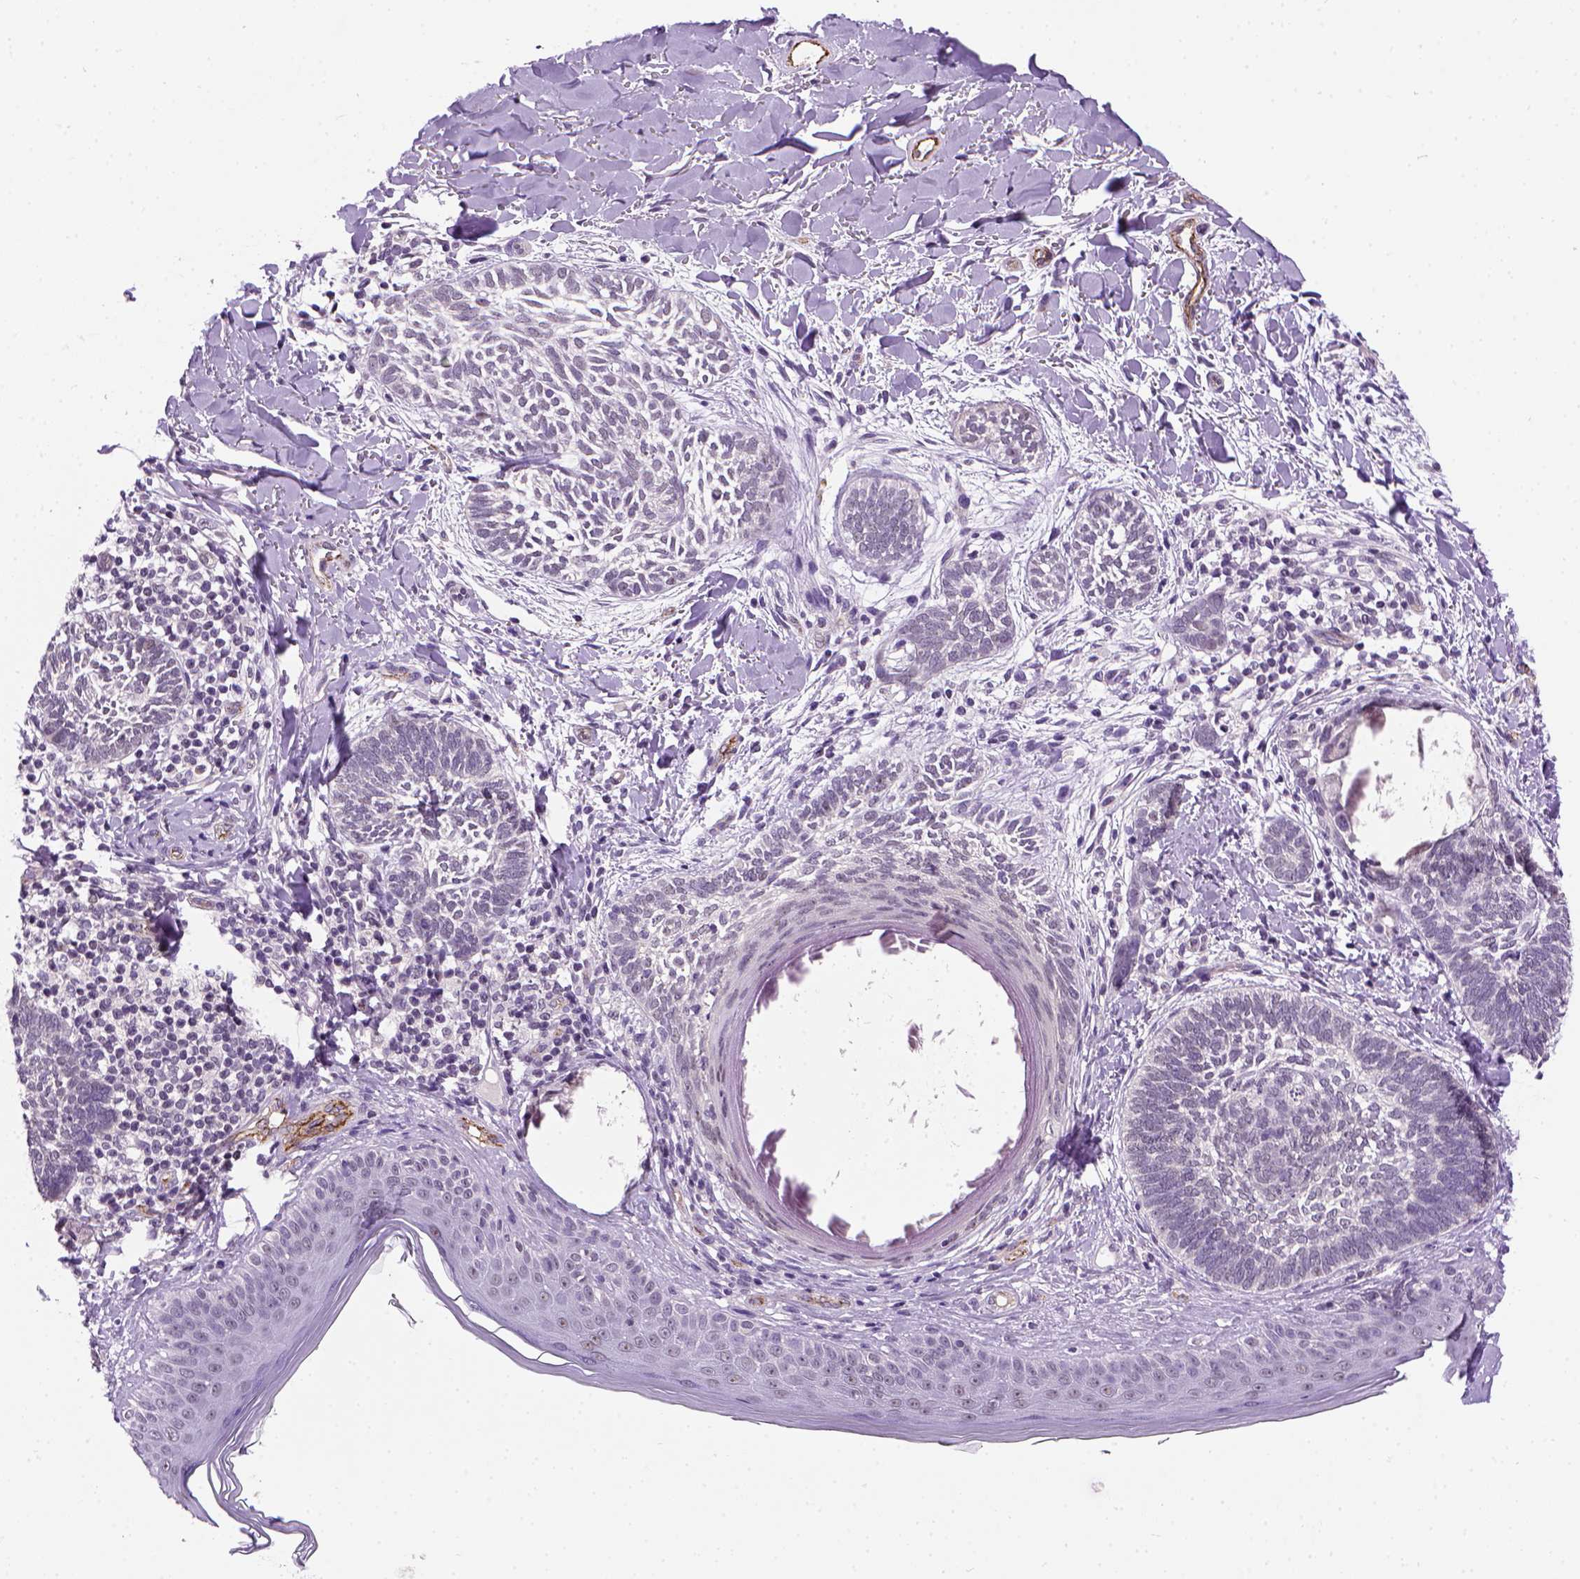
{"staining": {"intensity": "negative", "quantity": "none", "location": "none"}, "tissue": "skin cancer", "cell_type": "Tumor cells", "image_type": "cancer", "snomed": [{"axis": "morphology", "description": "Normal tissue, NOS"}, {"axis": "morphology", "description": "Basal cell carcinoma"}, {"axis": "topography", "description": "Skin"}], "caption": "This is a photomicrograph of IHC staining of skin basal cell carcinoma, which shows no expression in tumor cells. Nuclei are stained in blue.", "gene": "VWF", "patient": {"sex": "male", "age": 46}}